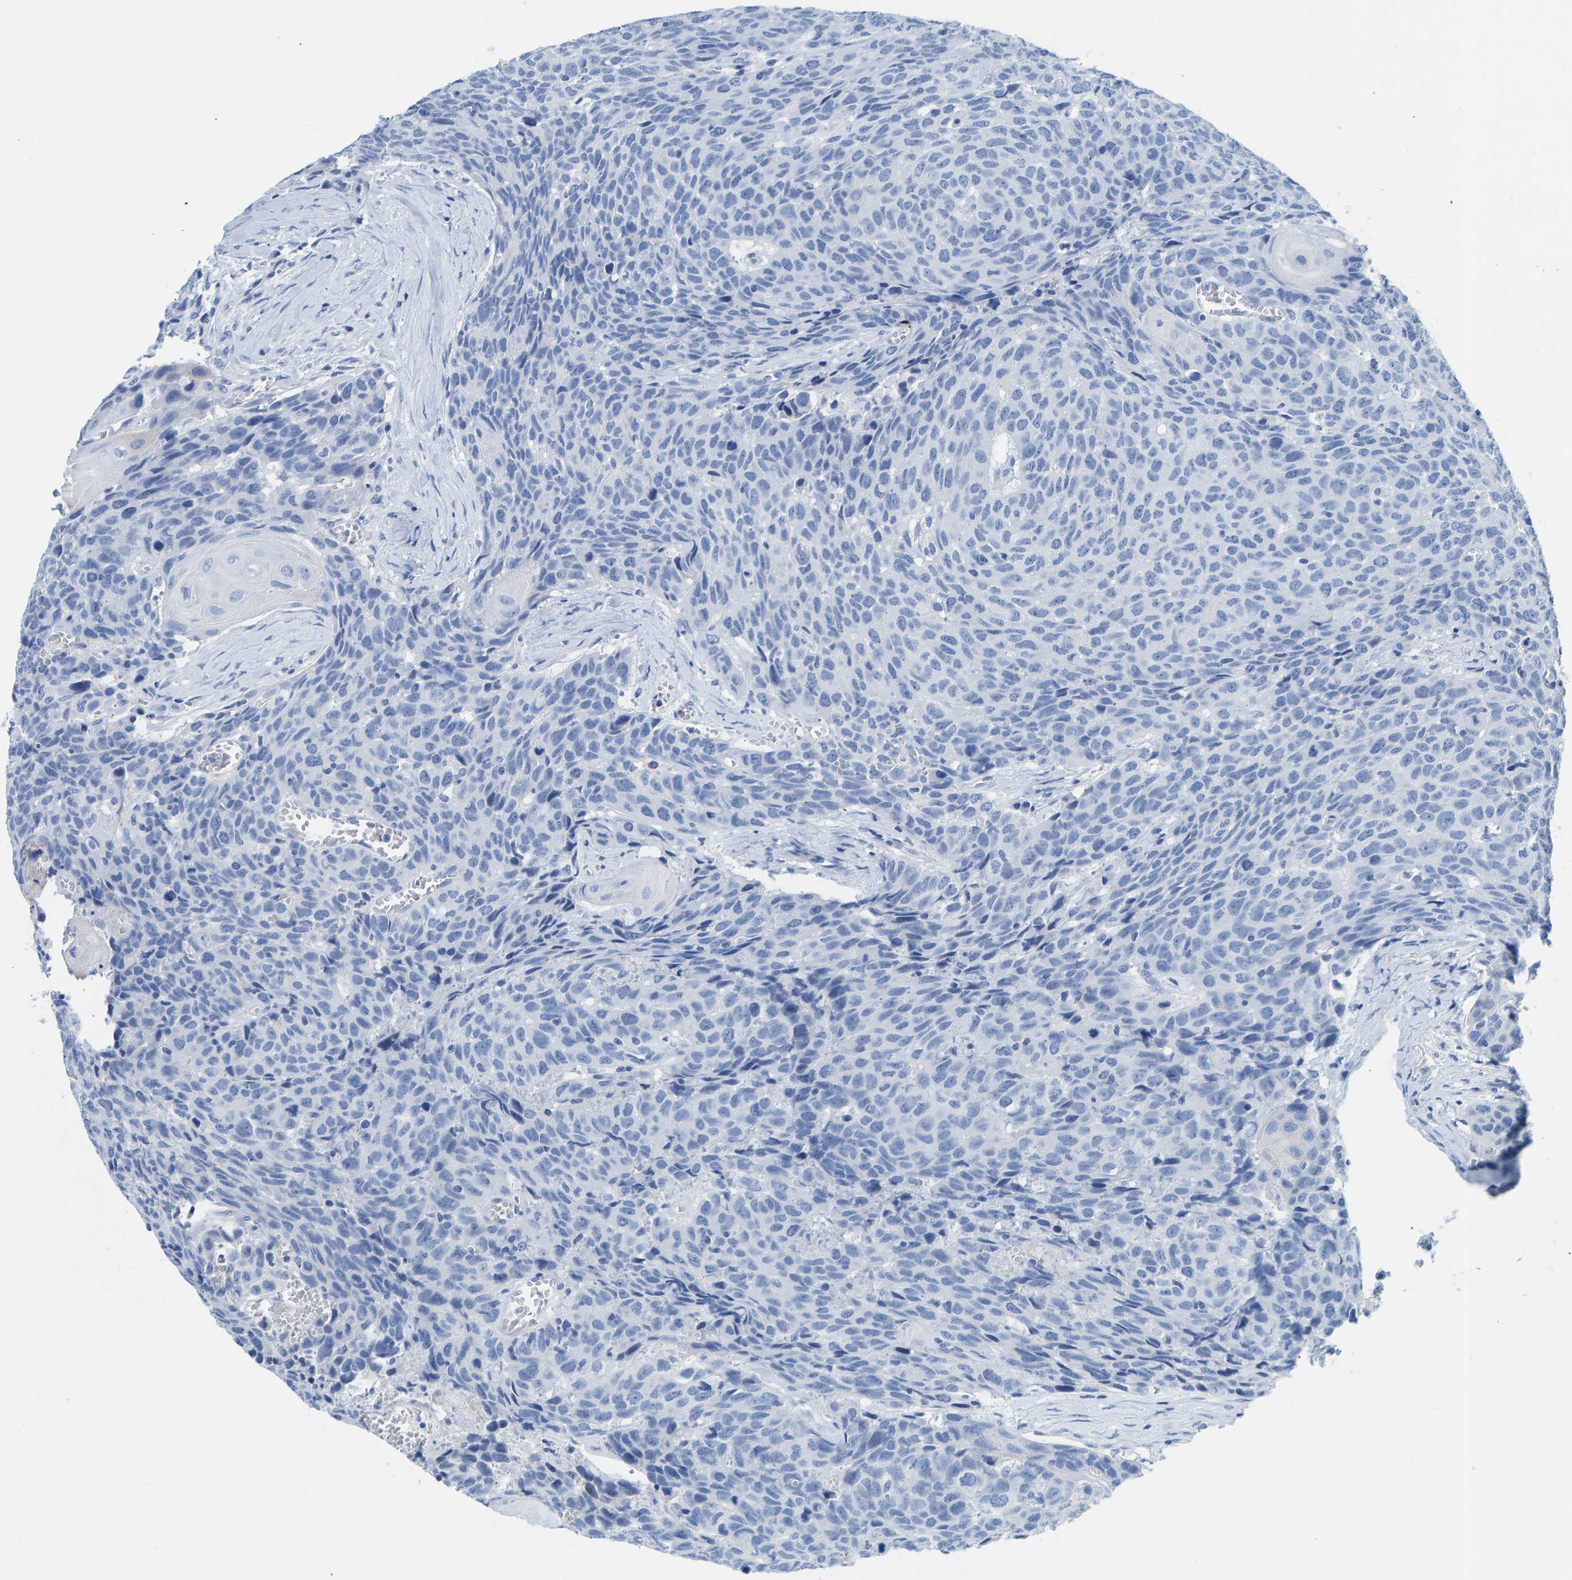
{"staining": {"intensity": "negative", "quantity": "none", "location": "none"}, "tissue": "head and neck cancer", "cell_type": "Tumor cells", "image_type": "cancer", "snomed": [{"axis": "morphology", "description": "Squamous cell carcinoma, NOS"}, {"axis": "topography", "description": "Head-Neck"}], "caption": "The micrograph reveals no staining of tumor cells in head and neck cancer. (Stains: DAB IHC with hematoxylin counter stain, Microscopy: brightfield microscopy at high magnification).", "gene": "NKAIN3", "patient": {"sex": "male", "age": 66}}